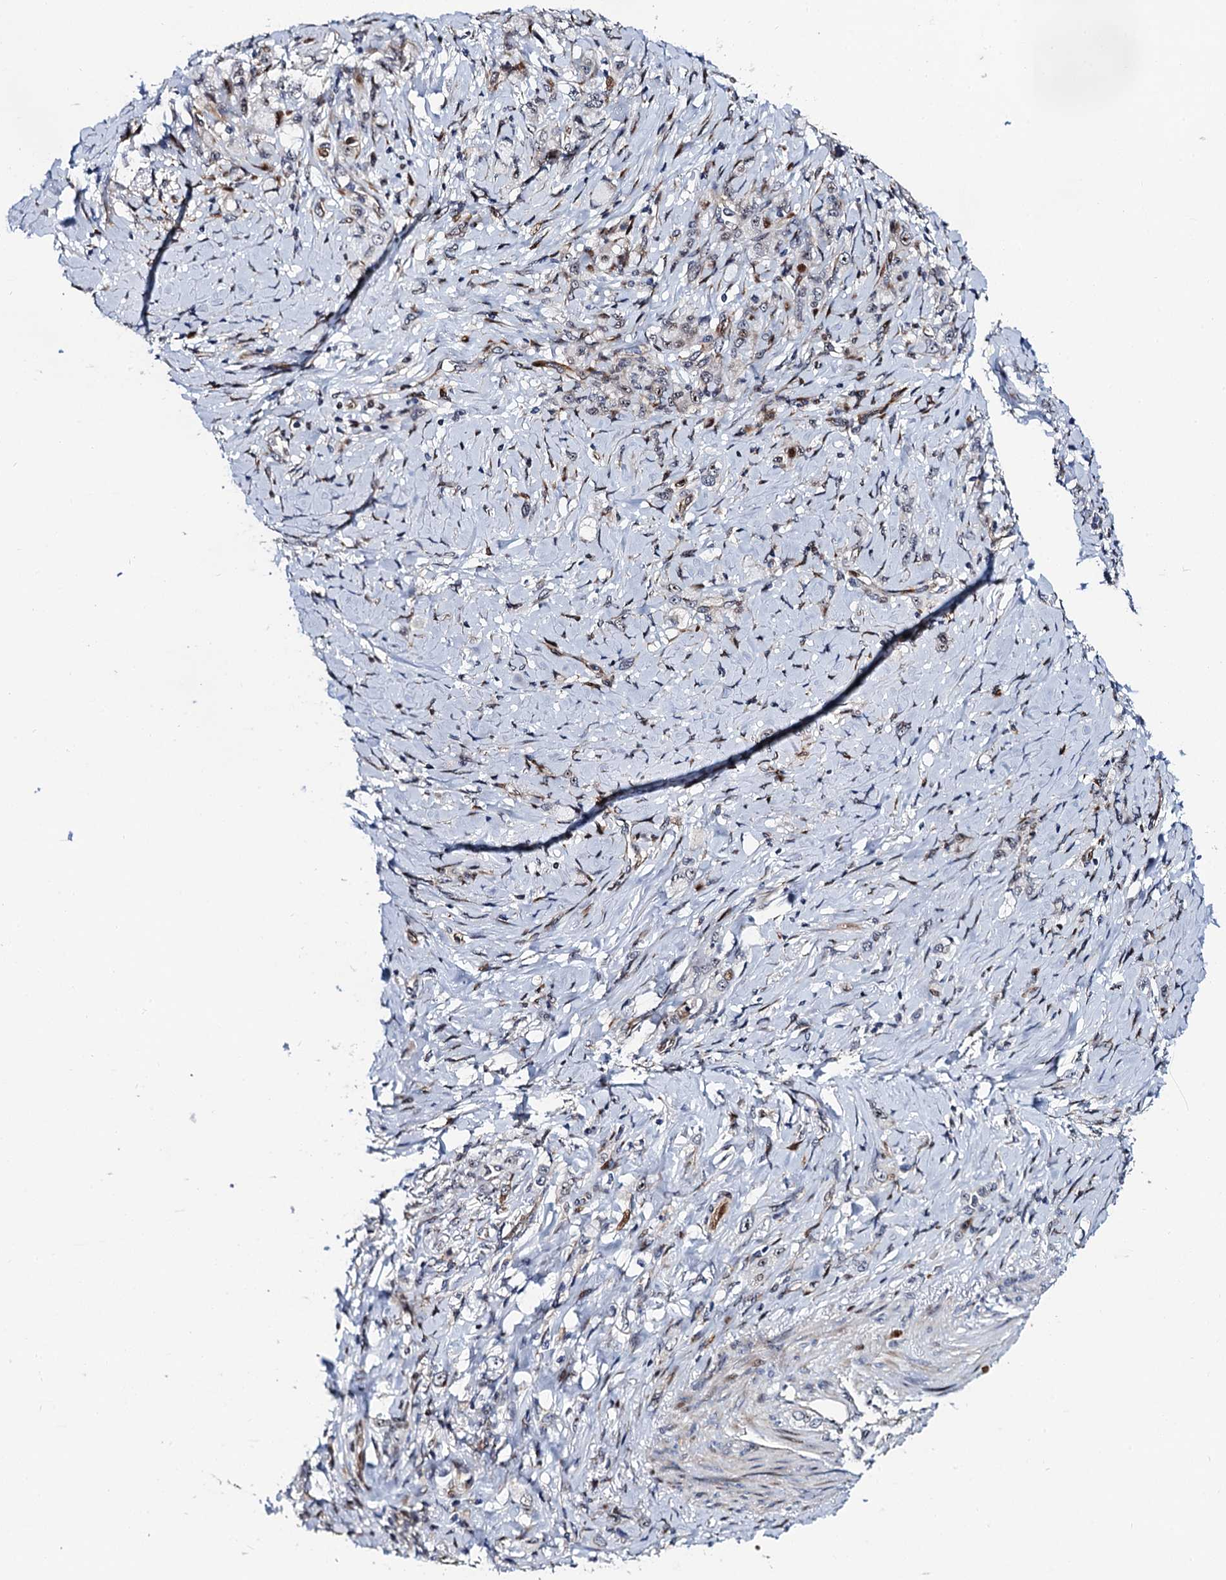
{"staining": {"intensity": "negative", "quantity": "none", "location": "none"}, "tissue": "stomach cancer", "cell_type": "Tumor cells", "image_type": "cancer", "snomed": [{"axis": "morphology", "description": "Adenocarcinoma, NOS"}, {"axis": "topography", "description": "Stomach"}], "caption": "Tumor cells are negative for brown protein staining in stomach adenocarcinoma. (DAB (3,3'-diaminobenzidine) immunohistochemistry (IHC) with hematoxylin counter stain).", "gene": "TRMT112", "patient": {"sex": "female", "age": 79}}